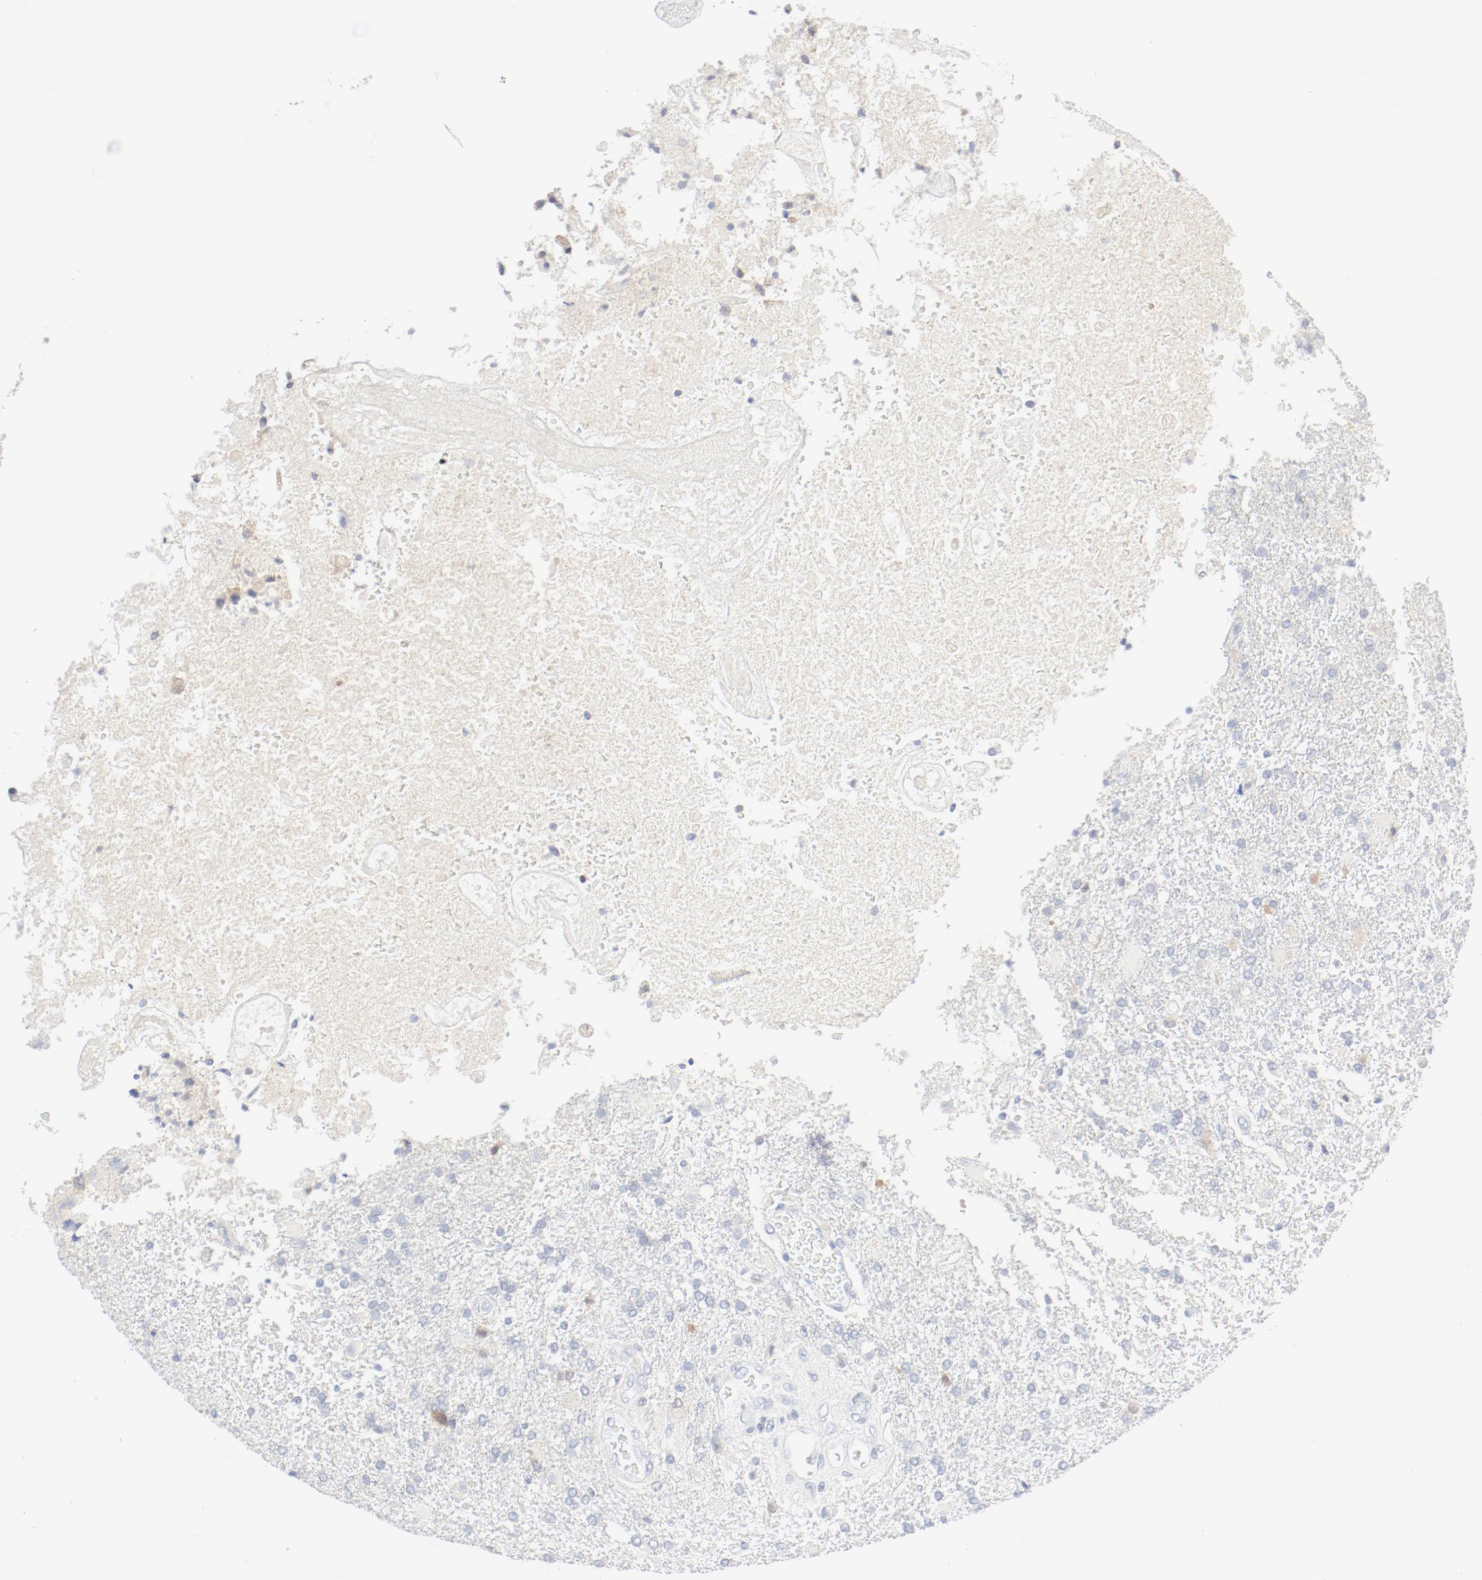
{"staining": {"intensity": "negative", "quantity": "none", "location": "none"}, "tissue": "glioma", "cell_type": "Tumor cells", "image_type": "cancer", "snomed": [{"axis": "morphology", "description": "Glioma, malignant, High grade"}, {"axis": "topography", "description": "Cerebral cortex"}], "caption": "The micrograph exhibits no significant staining in tumor cells of glioma.", "gene": "PGM1", "patient": {"sex": "male", "age": 79}}